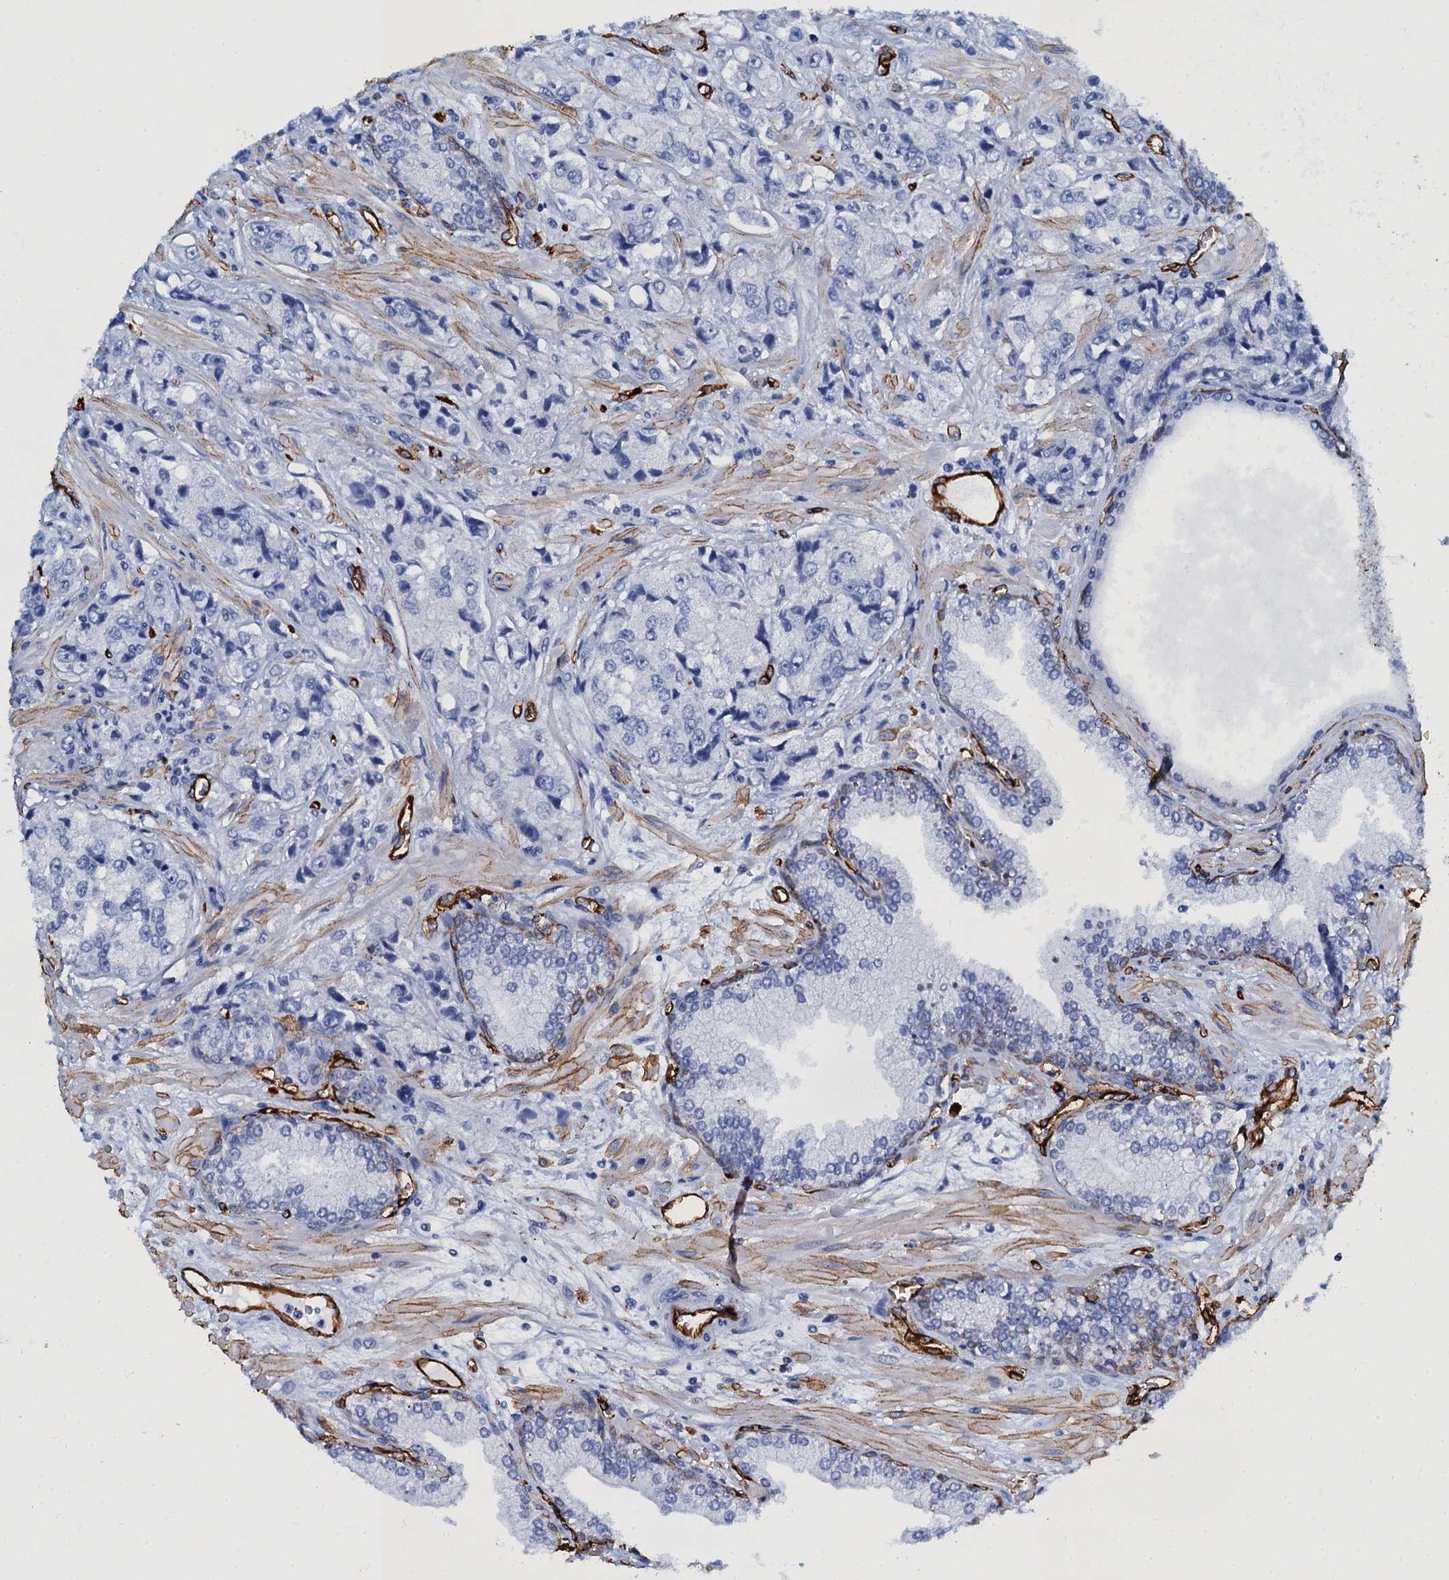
{"staining": {"intensity": "negative", "quantity": "none", "location": "none"}, "tissue": "prostate cancer", "cell_type": "Tumor cells", "image_type": "cancer", "snomed": [{"axis": "morphology", "description": "Adenocarcinoma, High grade"}, {"axis": "topography", "description": "Prostate"}], "caption": "The immunohistochemistry (IHC) histopathology image has no significant positivity in tumor cells of prostate cancer tissue. (Stains: DAB immunohistochemistry with hematoxylin counter stain, Microscopy: brightfield microscopy at high magnification).", "gene": "CAVIN2", "patient": {"sex": "male", "age": 74}}